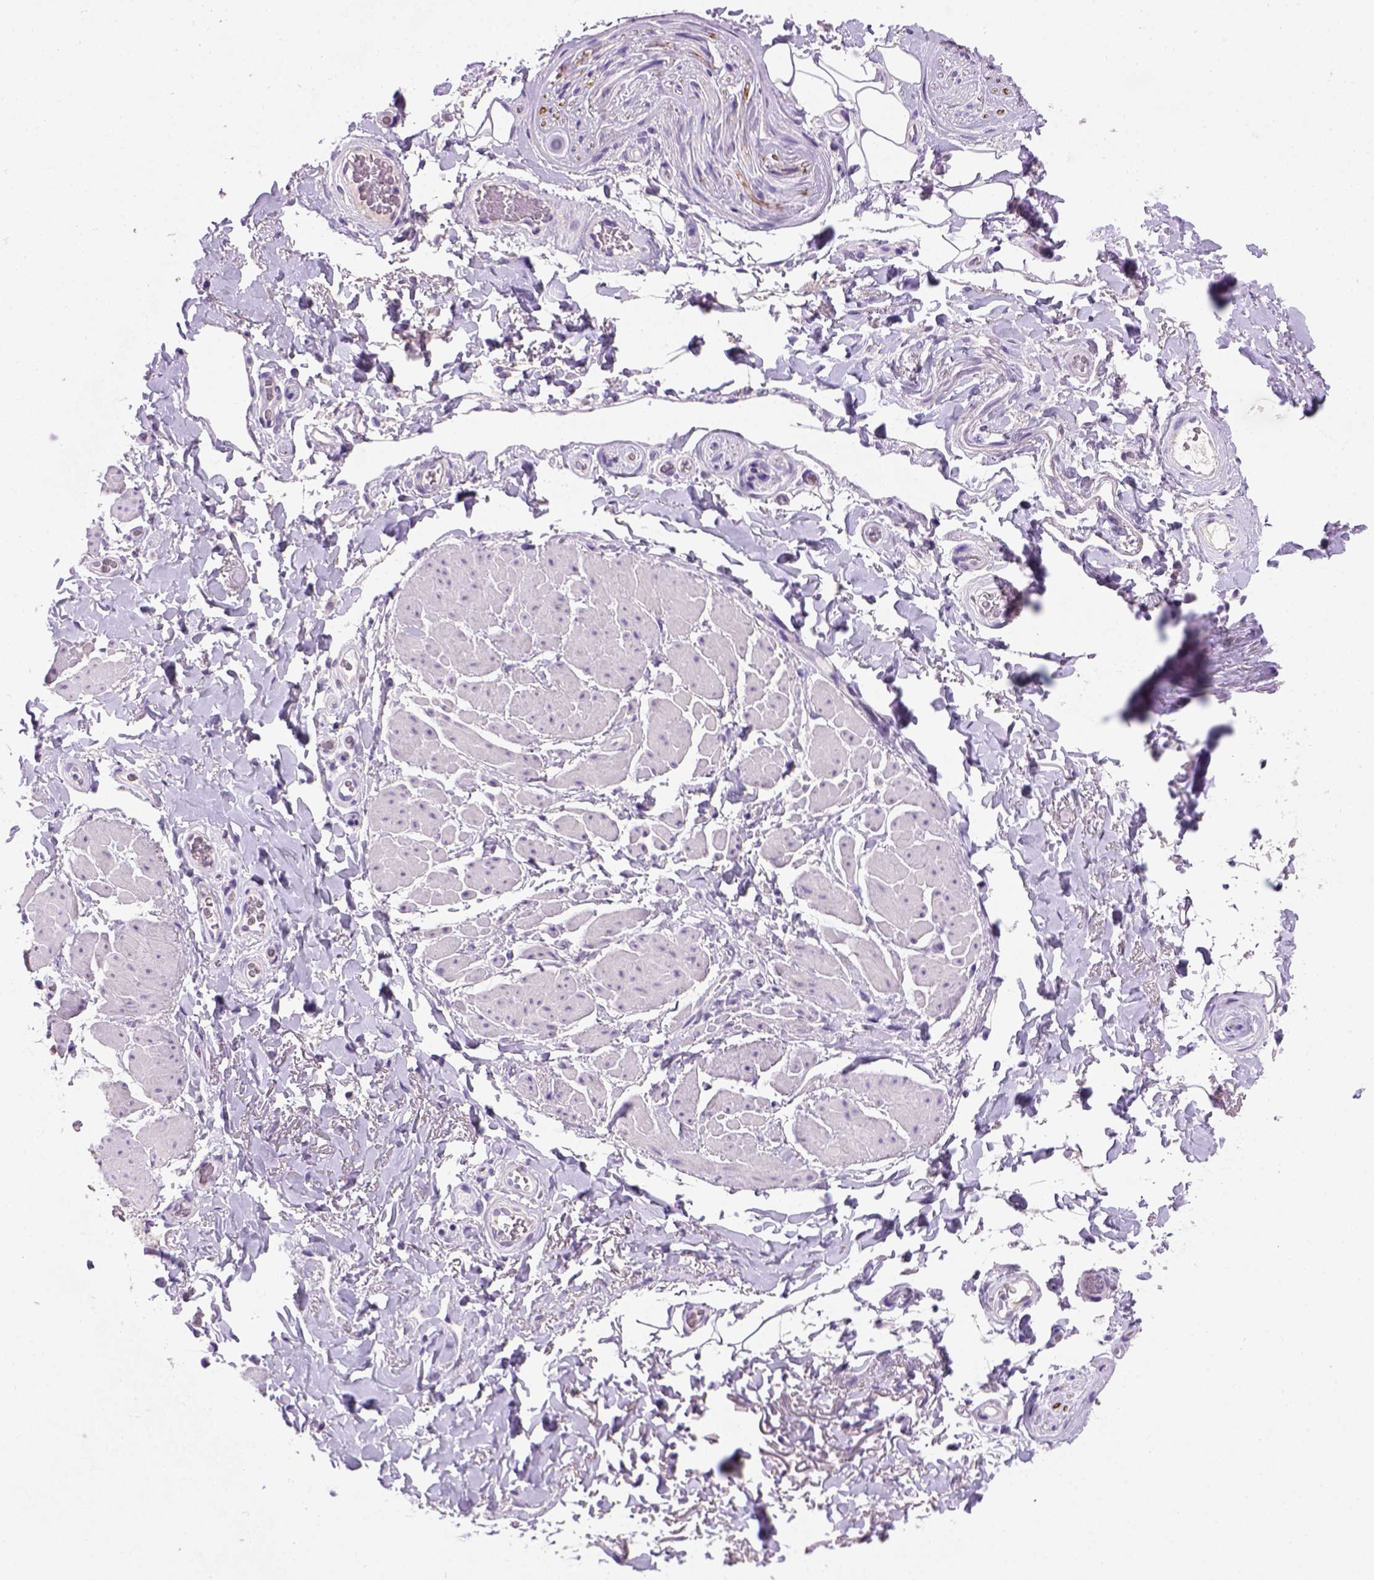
{"staining": {"intensity": "negative", "quantity": "none", "location": "none"}, "tissue": "adipose tissue", "cell_type": "Adipocytes", "image_type": "normal", "snomed": [{"axis": "morphology", "description": "Normal tissue, NOS"}, {"axis": "topography", "description": "Anal"}, {"axis": "topography", "description": "Peripheral nerve tissue"}], "caption": "Immunohistochemistry (IHC) image of normal adipose tissue: adipose tissue stained with DAB (3,3'-diaminobenzidine) displays no significant protein expression in adipocytes.", "gene": "CDH1", "patient": {"sex": "male", "age": 53}}